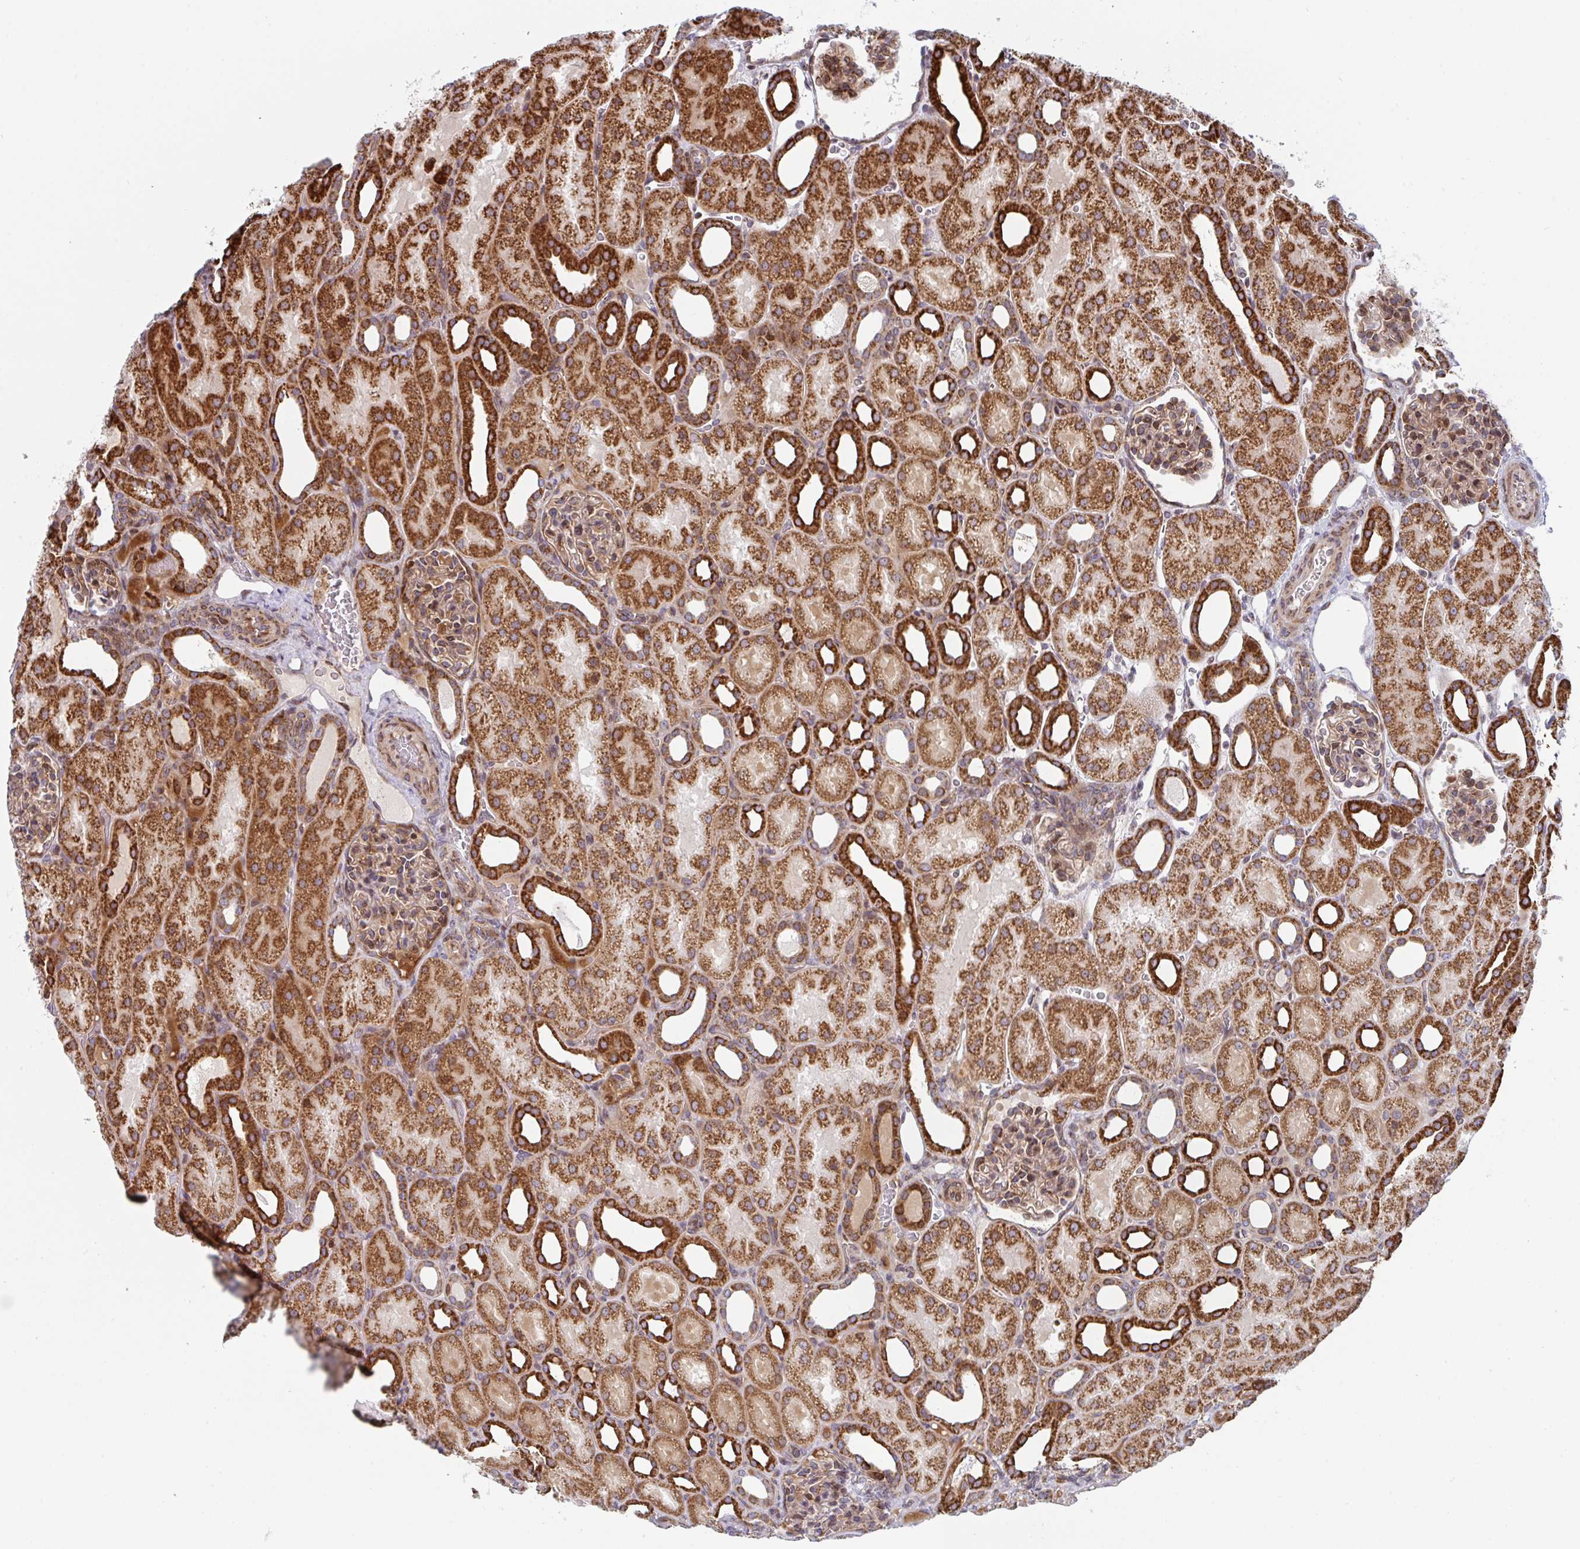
{"staining": {"intensity": "moderate", "quantity": ">75%", "location": "cytoplasmic/membranous"}, "tissue": "kidney", "cell_type": "Cells in glomeruli", "image_type": "normal", "snomed": [{"axis": "morphology", "description": "Normal tissue, NOS"}, {"axis": "topography", "description": "Kidney"}], "caption": "Moderate cytoplasmic/membranous staining is seen in about >75% of cells in glomeruli in normal kidney.", "gene": "PRKCH", "patient": {"sex": "male", "age": 2}}